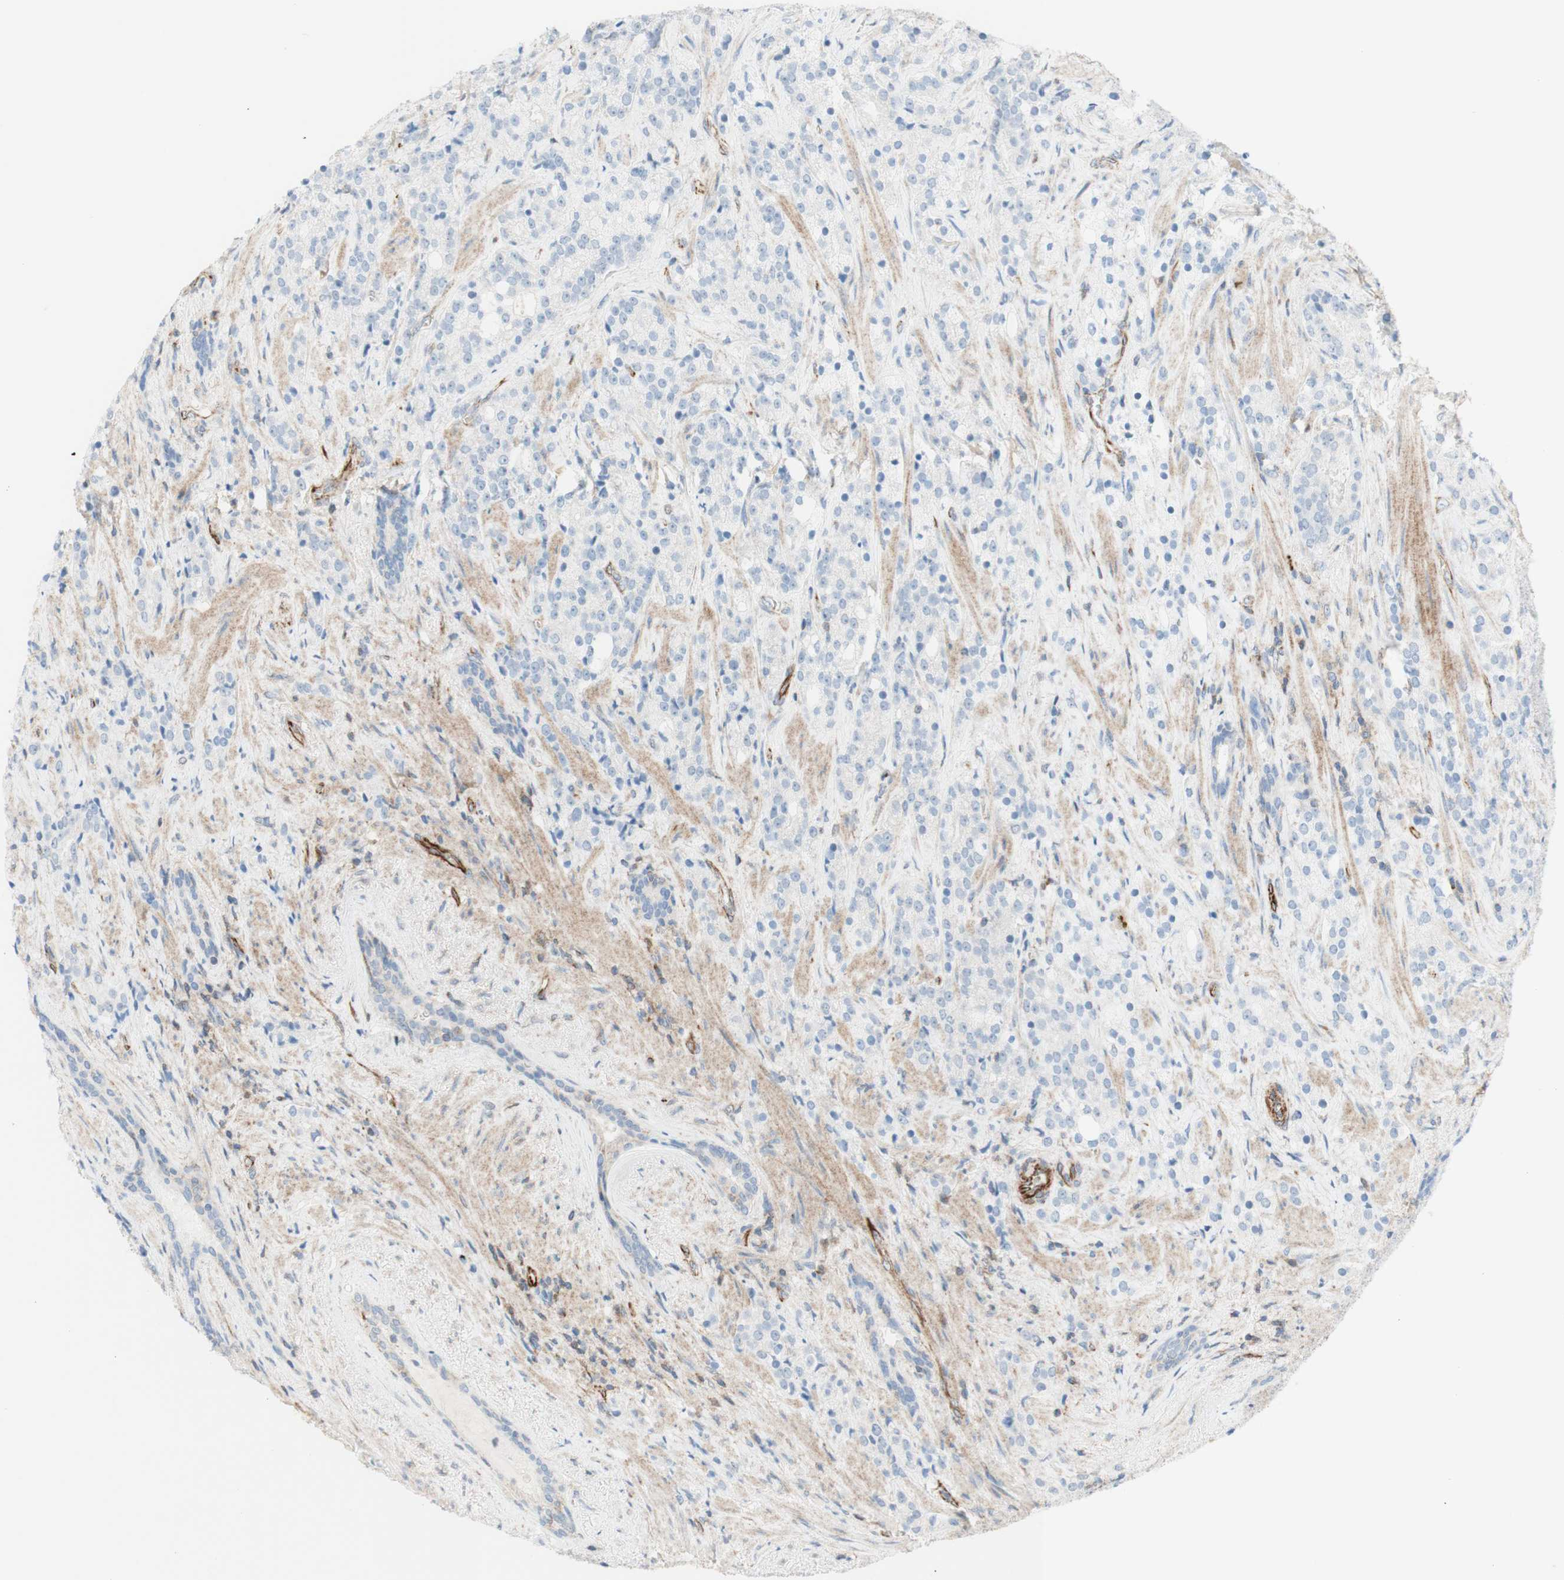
{"staining": {"intensity": "negative", "quantity": "none", "location": "none"}, "tissue": "prostate cancer", "cell_type": "Tumor cells", "image_type": "cancer", "snomed": [{"axis": "morphology", "description": "Adenocarcinoma, High grade"}, {"axis": "topography", "description": "Prostate"}], "caption": "Protein analysis of adenocarcinoma (high-grade) (prostate) displays no significant staining in tumor cells.", "gene": "POU2AF1", "patient": {"sex": "male", "age": 71}}